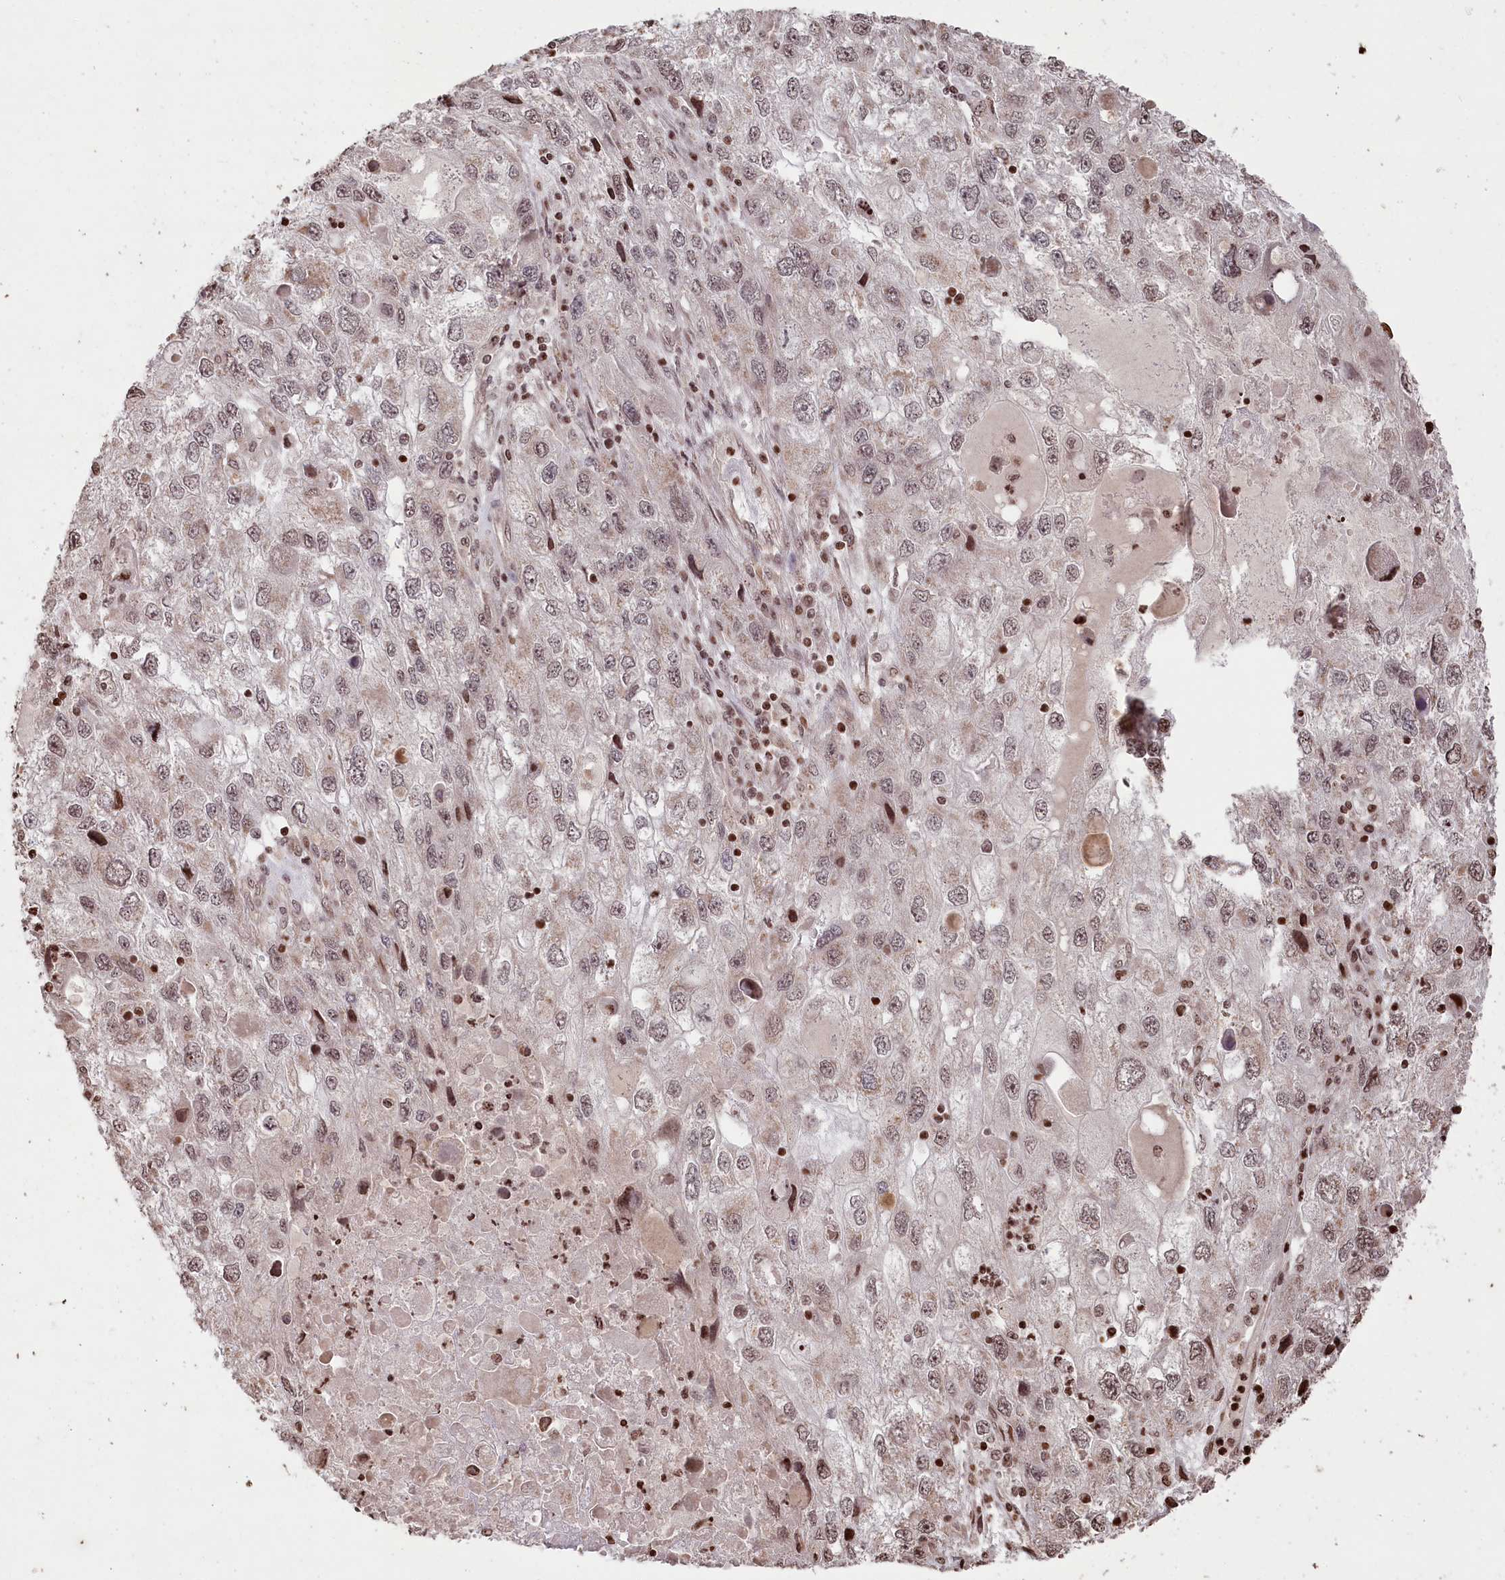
{"staining": {"intensity": "weak", "quantity": ">75%", "location": "nuclear"}, "tissue": "endometrial cancer", "cell_type": "Tumor cells", "image_type": "cancer", "snomed": [{"axis": "morphology", "description": "Adenocarcinoma, NOS"}, {"axis": "topography", "description": "Endometrium"}], "caption": "A photomicrograph showing weak nuclear positivity in approximately >75% of tumor cells in endometrial adenocarcinoma, as visualized by brown immunohistochemical staining.", "gene": "CCSER2", "patient": {"sex": "female", "age": 49}}